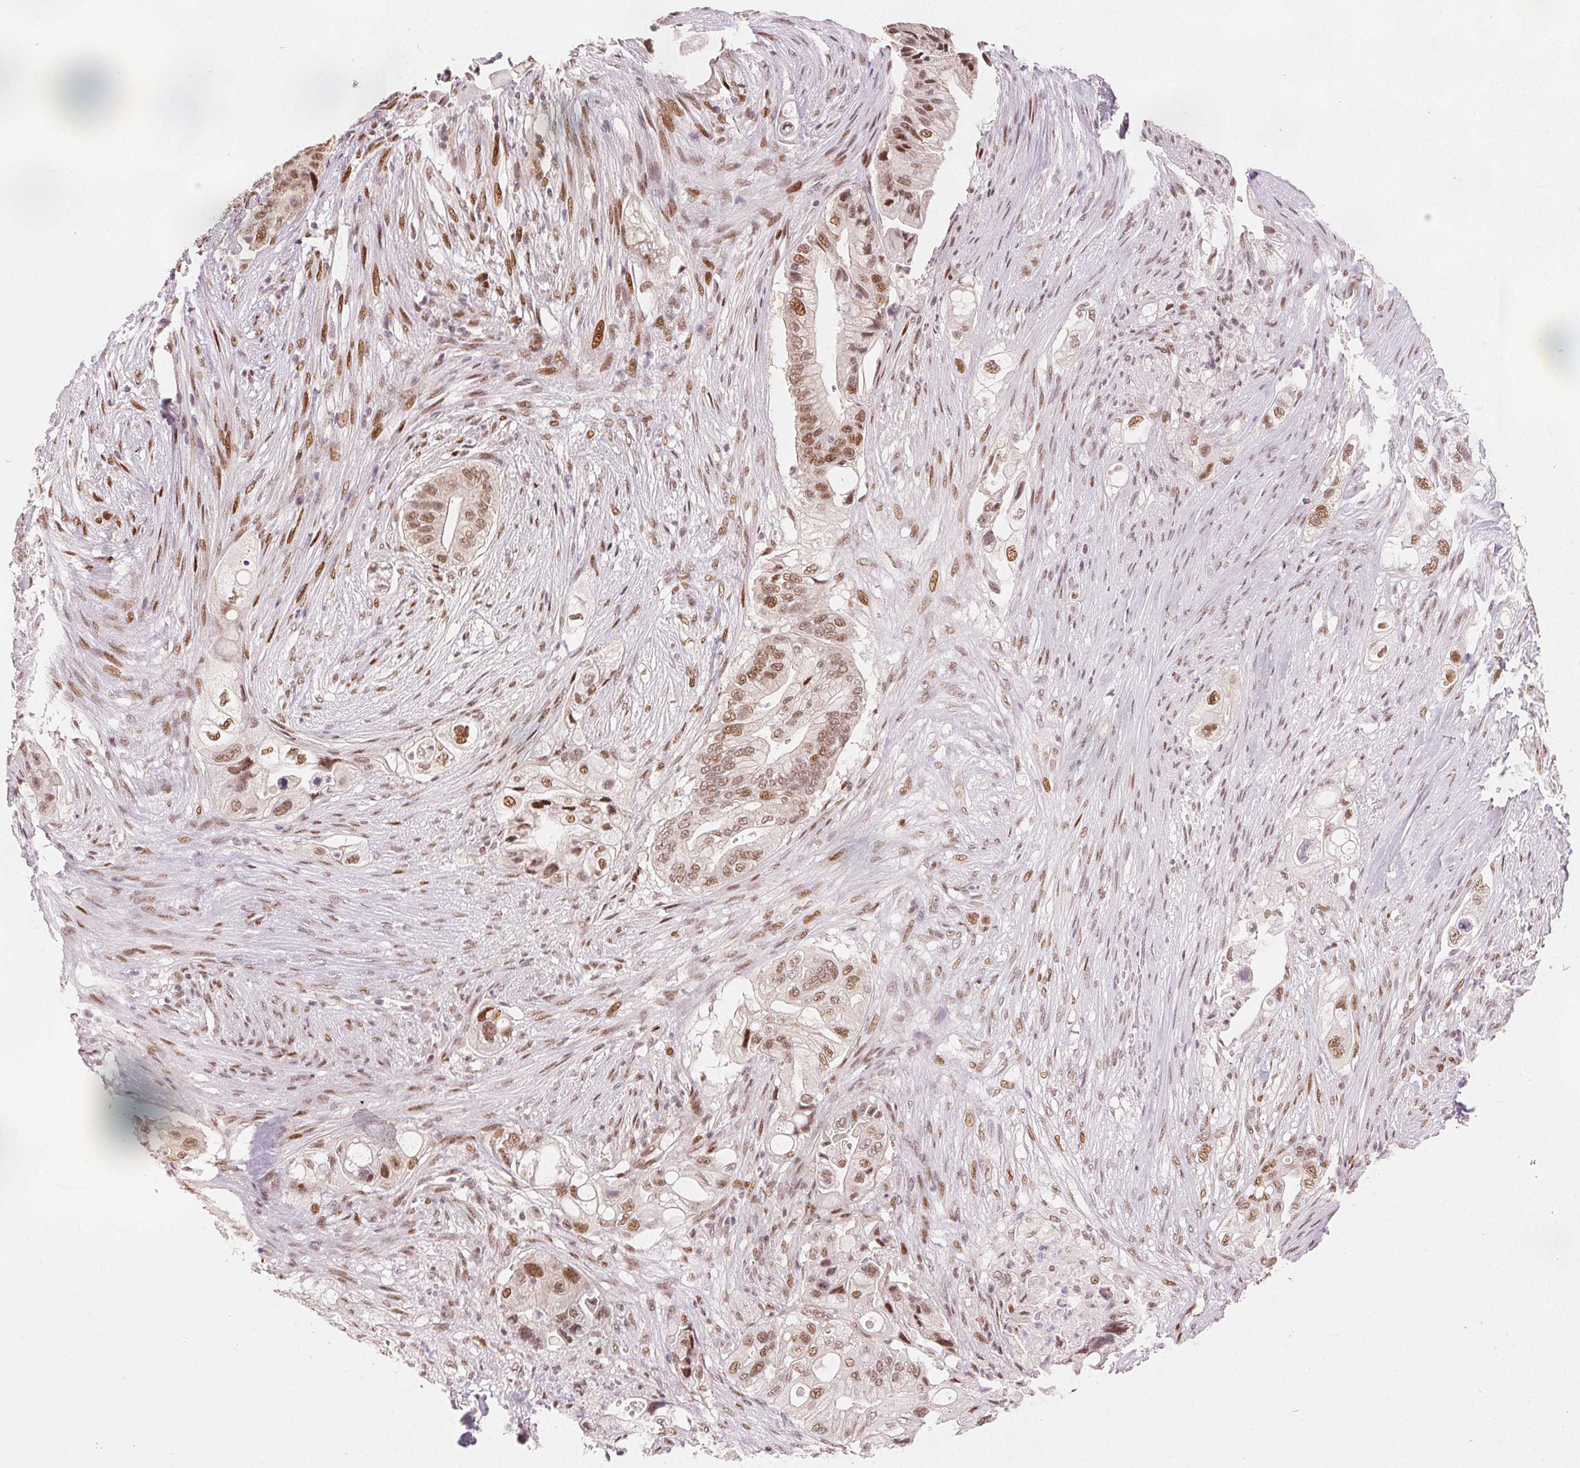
{"staining": {"intensity": "moderate", "quantity": ">75%", "location": "nuclear"}, "tissue": "pancreatic cancer", "cell_type": "Tumor cells", "image_type": "cancer", "snomed": [{"axis": "morphology", "description": "Adenocarcinoma, NOS"}, {"axis": "topography", "description": "Pancreas"}], "caption": "The immunohistochemical stain shows moderate nuclear expression in tumor cells of pancreatic cancer (adenocarcinoma) tissue. The protein of interest is shown in brown color, while the nuclei are stained blue.", "gene": "ZNF703", "patient": {"sex": "female", "age": 72}}